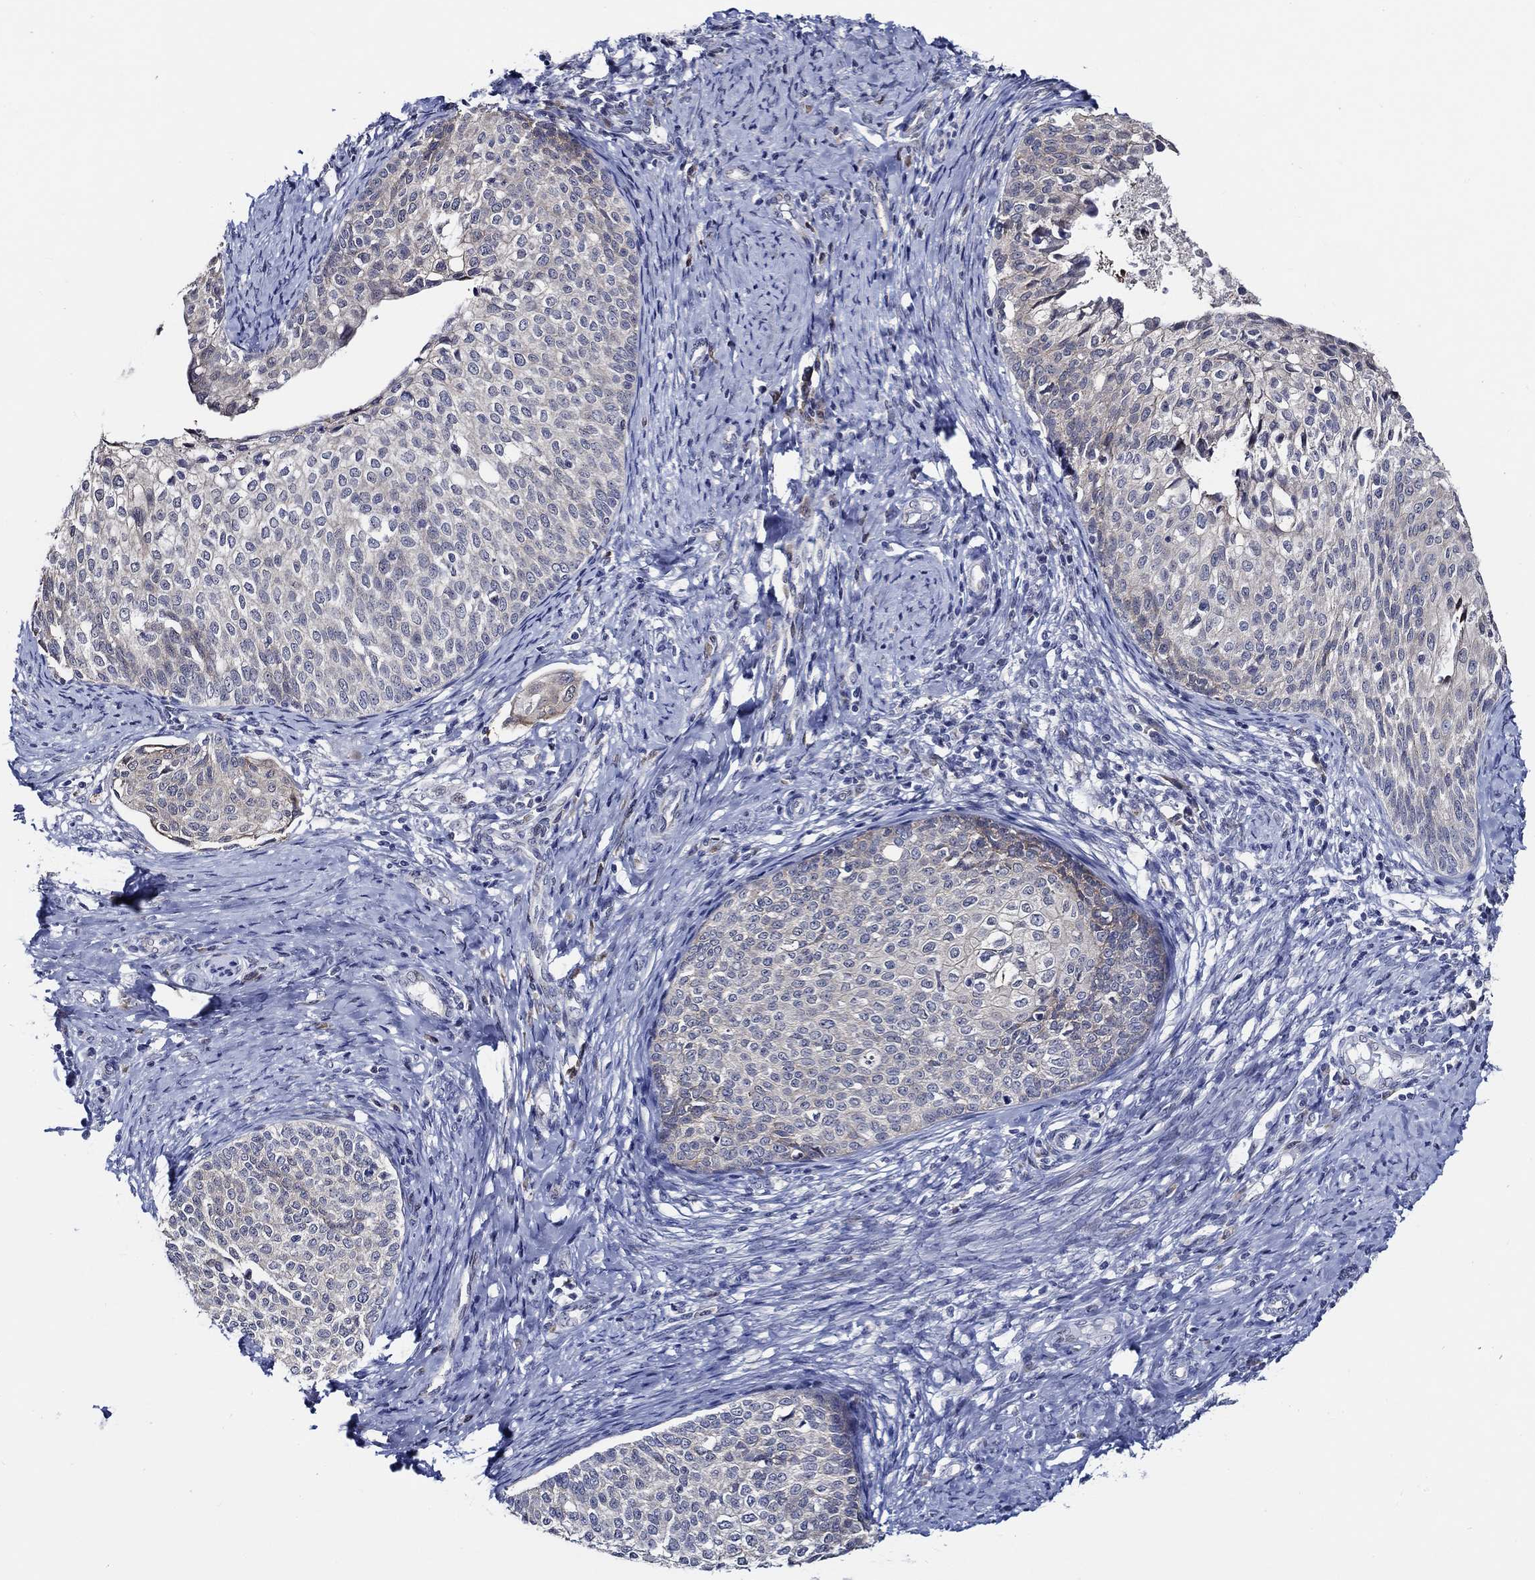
{"staining": {"intensity": "negative", "quantity": "none", "location": "none"}, "tissue": "cervical cancer", "cell_type": "Tumor cells", "image_type": "cancer", "snomed": [{"axis": "morphology", "description": "Squamous cell carcinoma, NOS"}, {"axis": "topography", "description": "Cervix"}], "caption": "A high-resolution image shows immunohistochemistry (IHC) staining of squamous cell carcinoma (cervical), which shows no significant expression in tumor cells.", "gene": "C8orf48", "patient": {"sex": "female", "age": 51}}